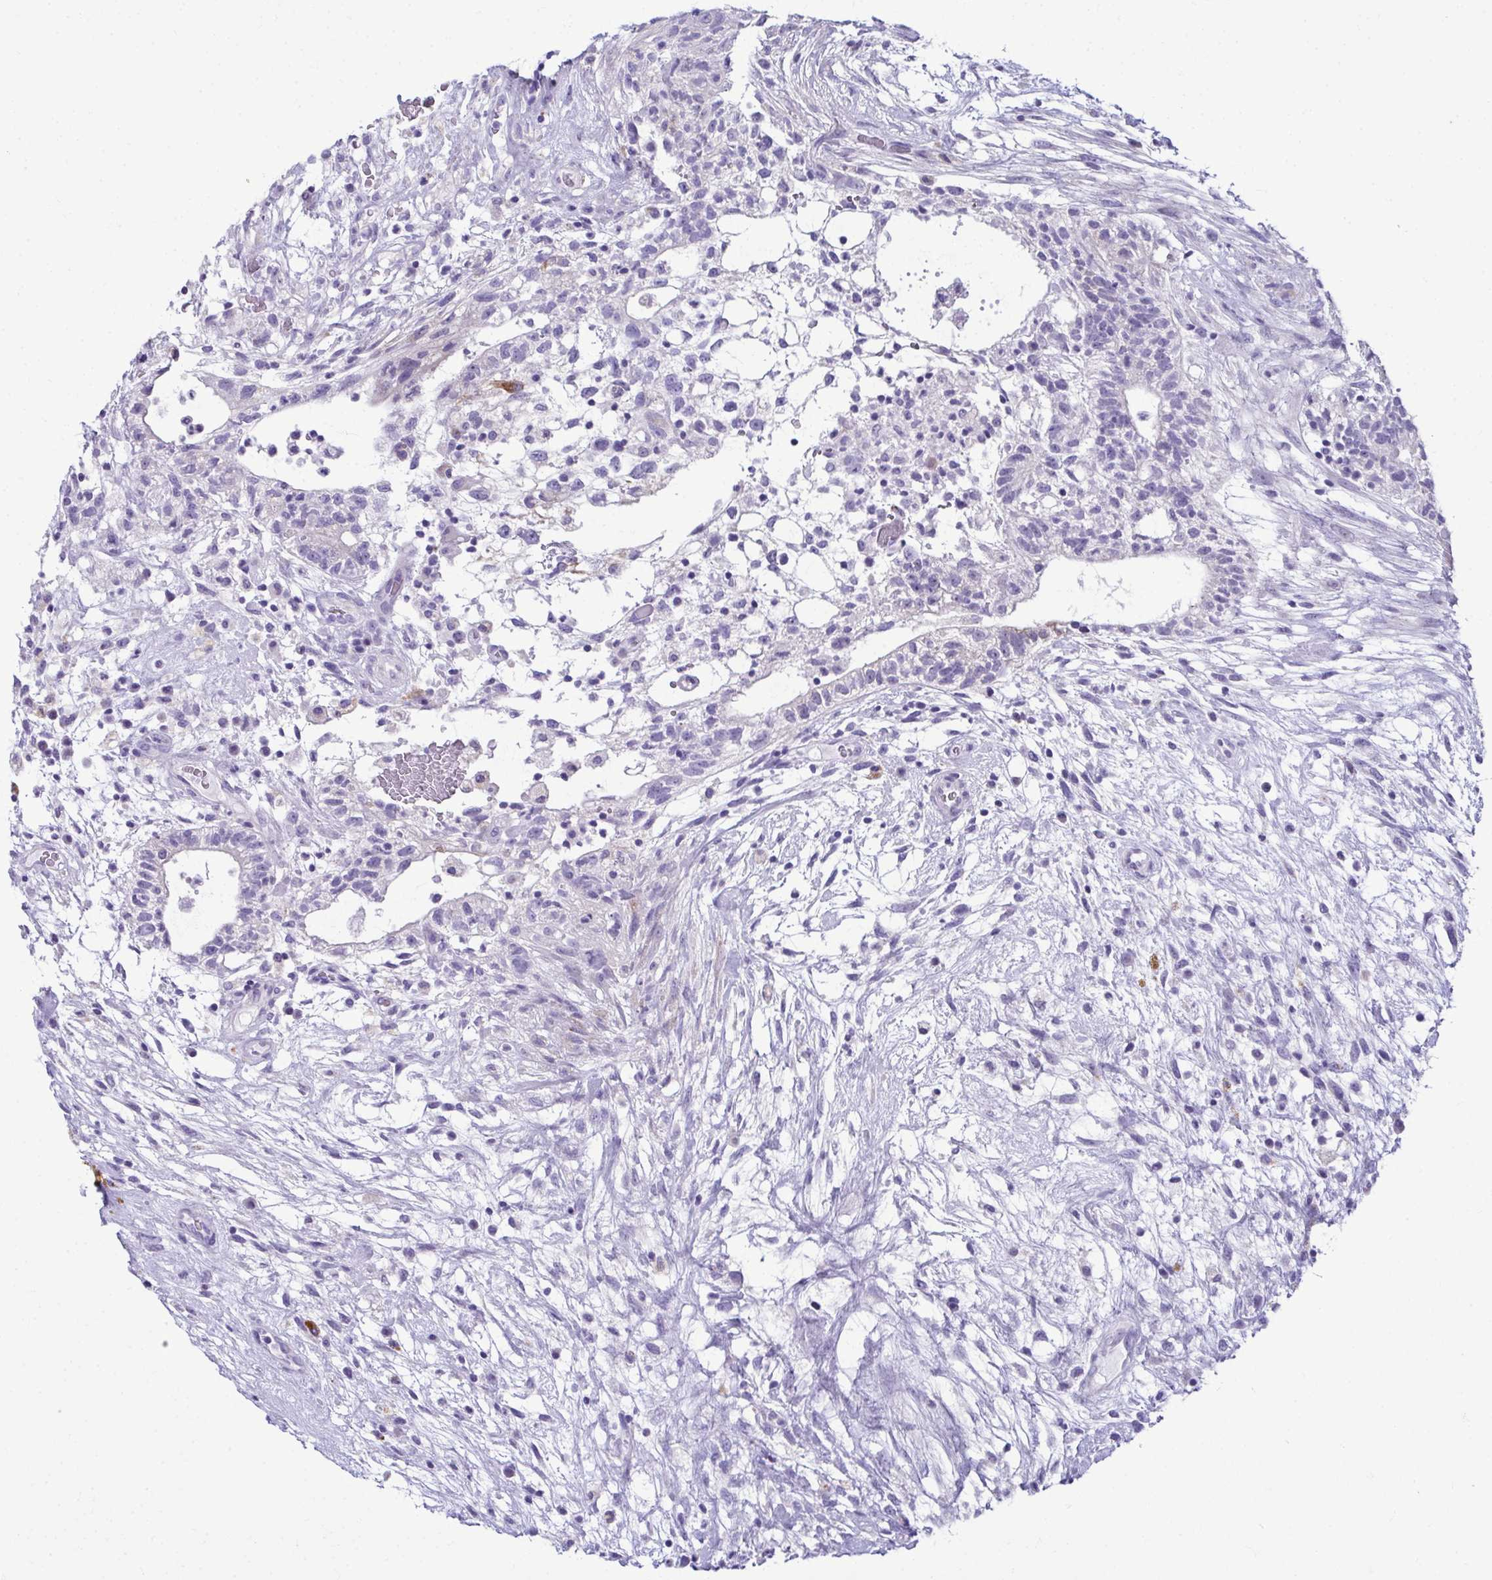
{"staining": {"intensity": "negative", "quantity": "none", "location": "none"}, "tissue": "testis cancer", "cell_type": "Tumor cells", "image_type": "cancer", "snomed": [{"axis": "morphology", "description": "Carcinoma, Embryonal, NOS"}, {"axis": "topography", "description": "Testis"}], "caption": "This is a micrograph of immunohistochemistry (IHC) staining of testis cancer (embryonal carcinoma), which shows no positivity in tumor cells.", "gene": "SERPINI1", "patient": {"sex": "male", "age": 32}}